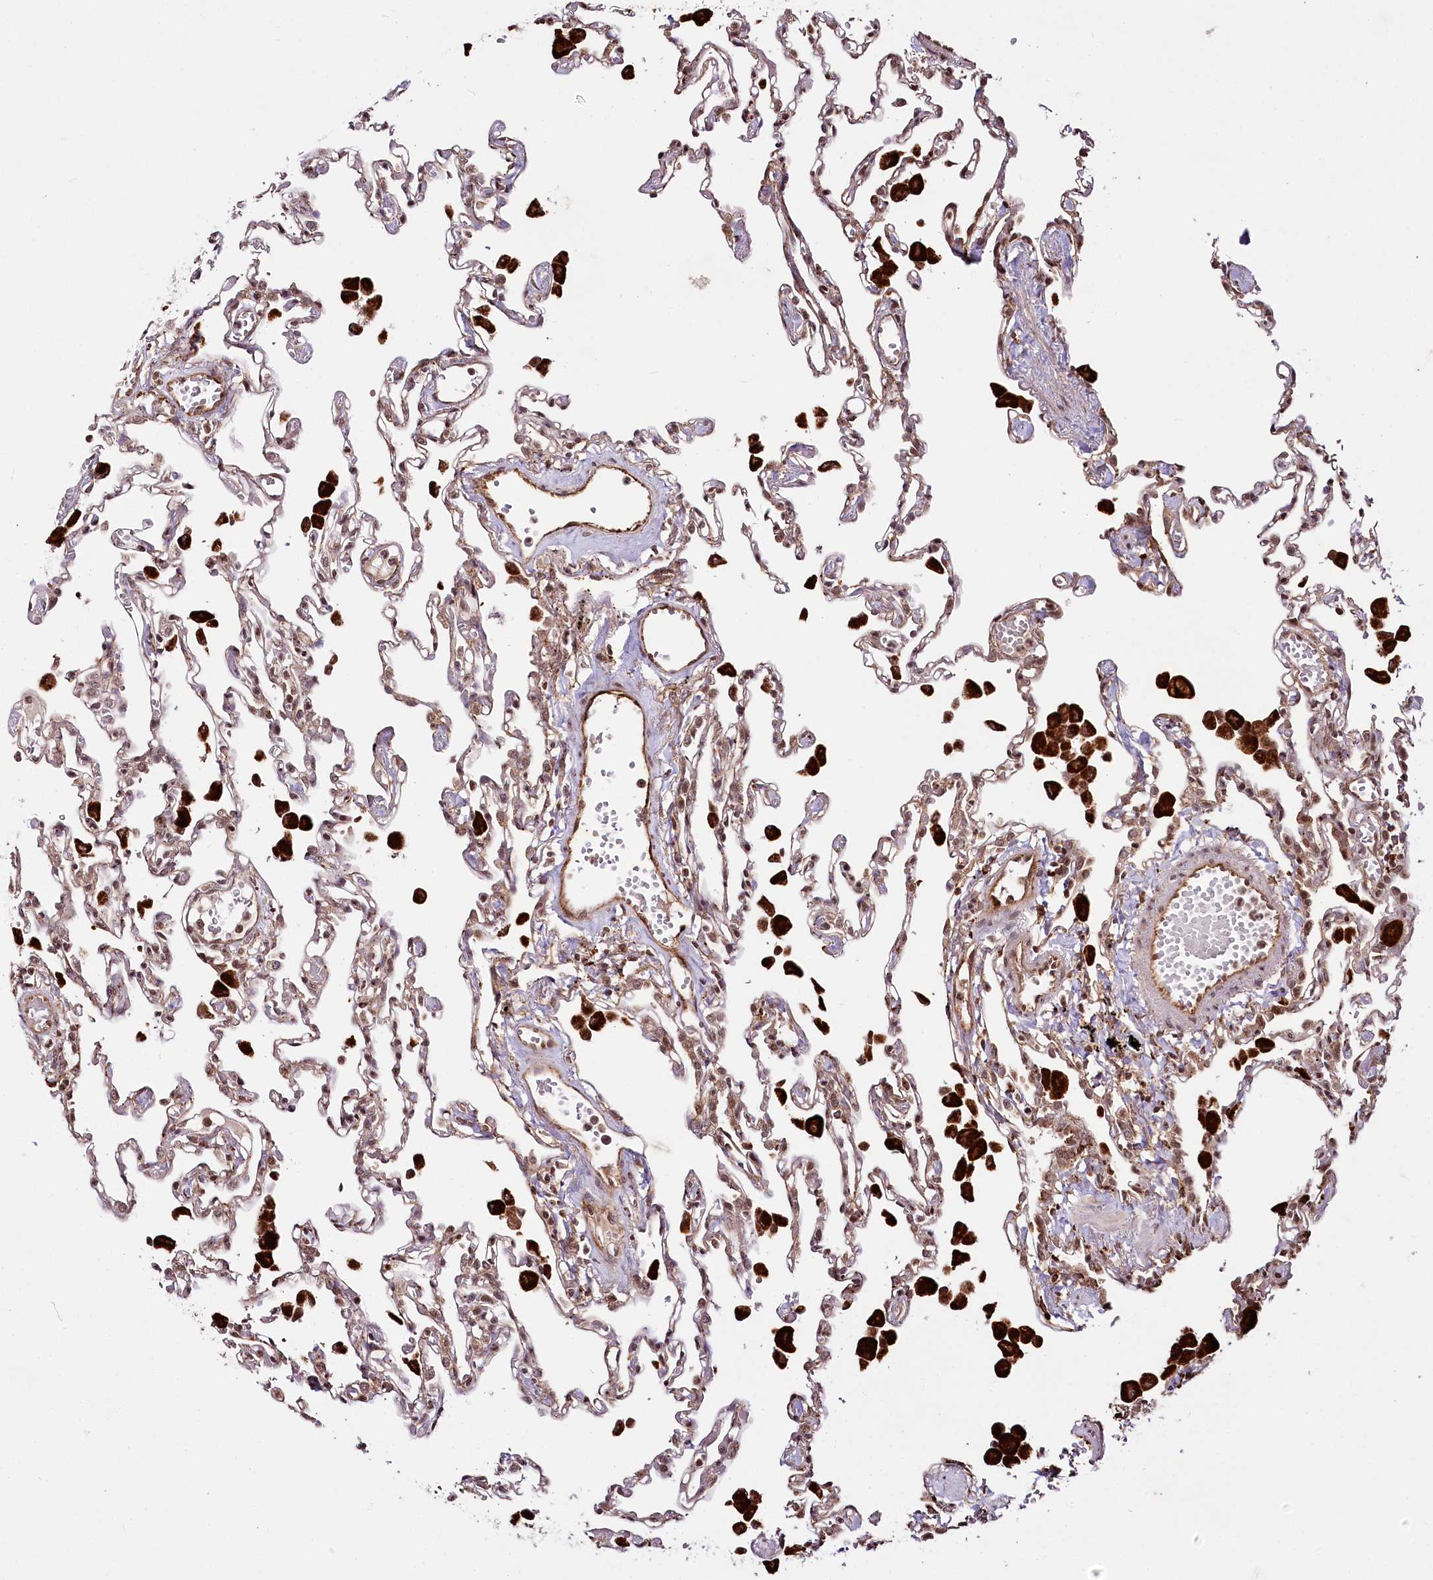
{"staining": {"intensity": "moderate", "quantity": "25%-75%", "location": "cytoplasmic/membranous,nuclear"}, "tissue": "lung", "cell_type": "Alveolar cells", "image_type": "normal", "snomed": [{"axis": "morphology", "description": "Normal tissue, NOS"}, {"axis": "topography", "description": "Bronchus"}, {"axis": "topography", "description": "Lung"}], "caption": "Benign lung demonstrates moderate cytoplasmic/membranous,nuclear positivity in approximately 25%-75% of alveolar cells Ihc stains the protein in brown and the nuclei are stained blue..", "gene": "HOXC8", "patient": {"sex": "female", "age": 49}}